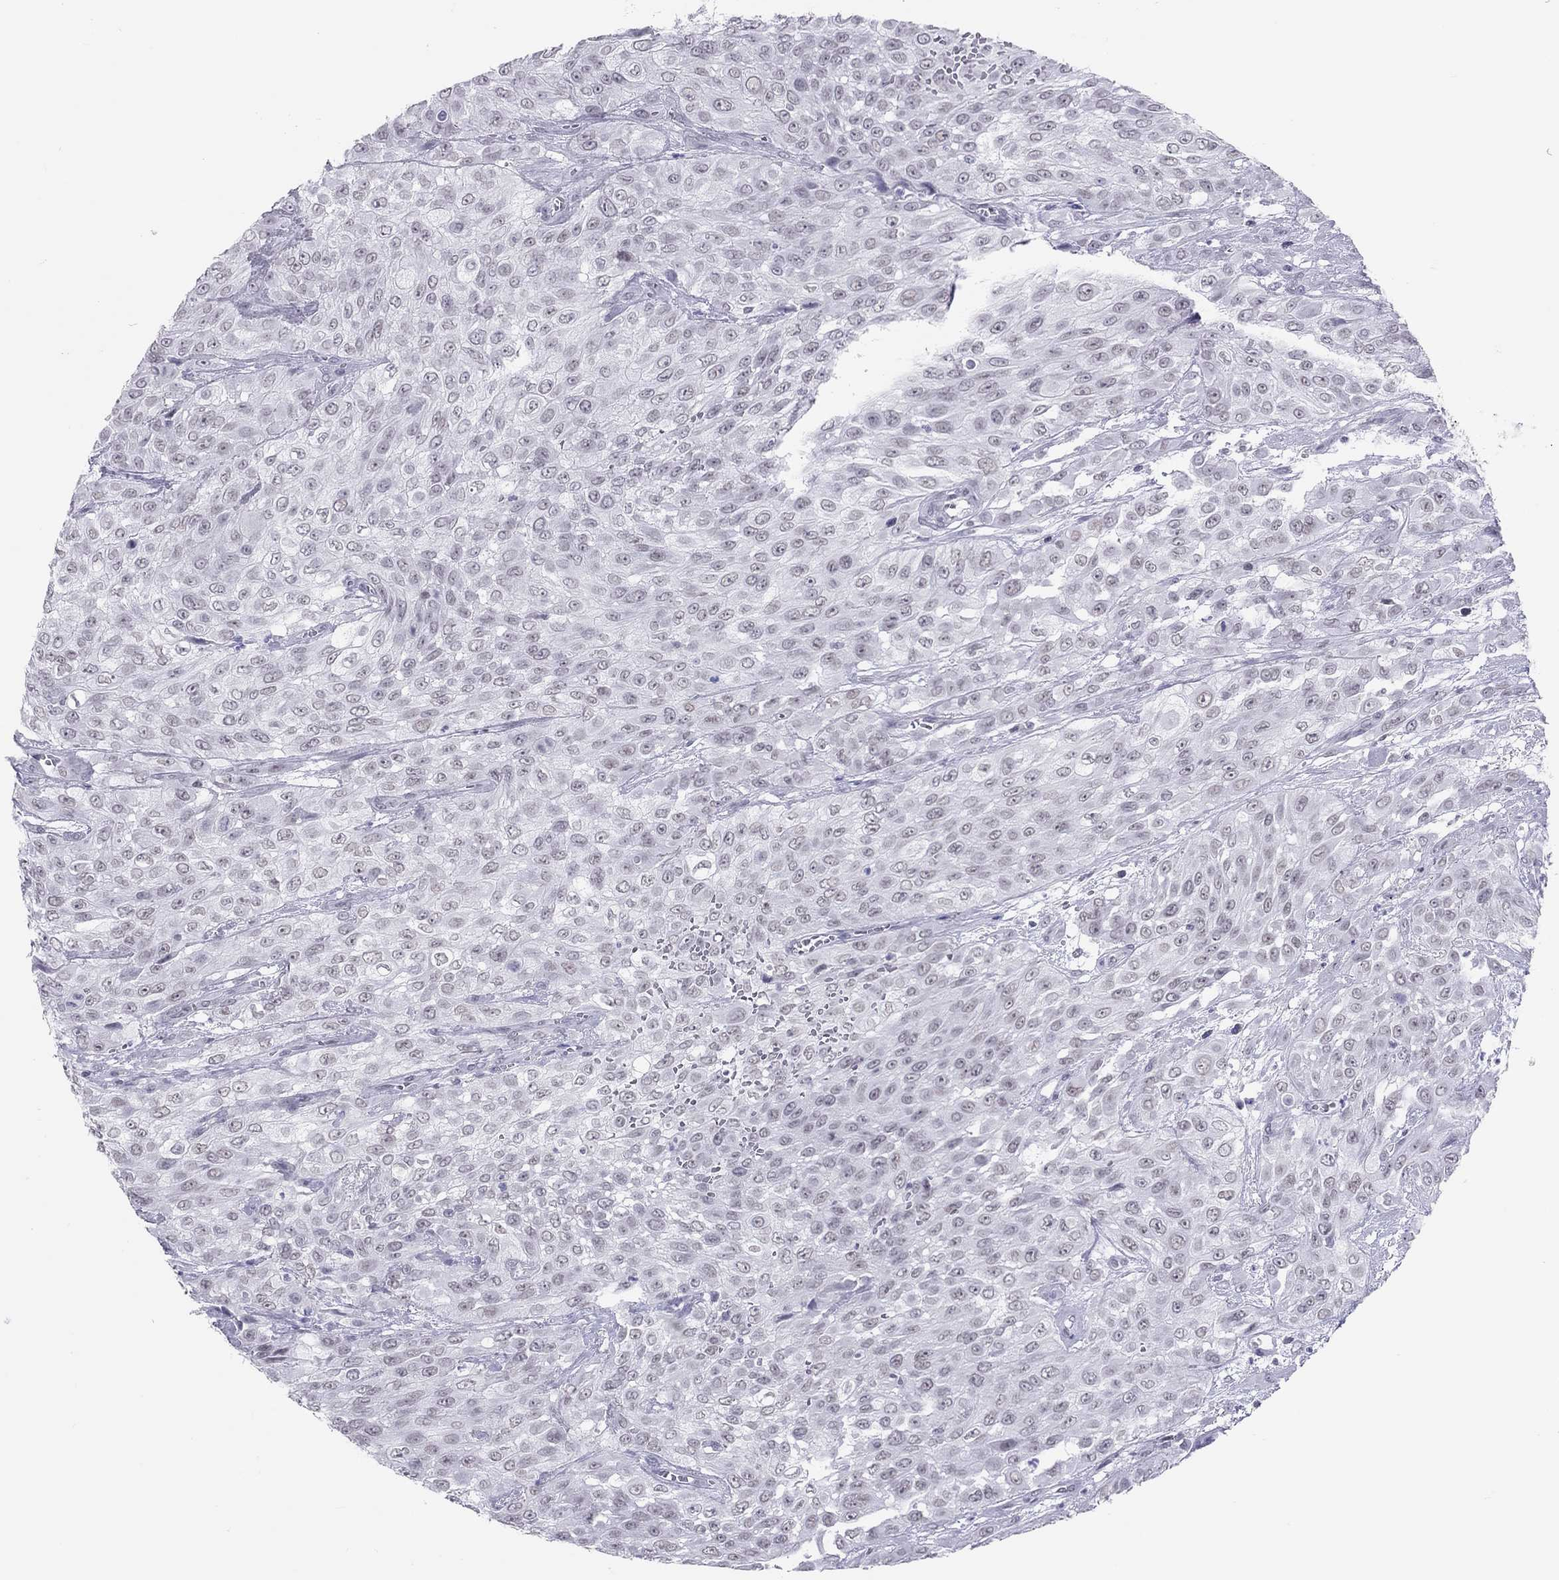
{"staining": {"intensity": "negative", "quantity": "none", "location": "none"}, "tissue": "urothelial cancer", "cell_type": "Tumor cells", "image_type": "cancer", "snomed": [{"axis": "morphology", "description": "Urothelial carcinoma, High grade"}, {"axis": "topography", "description": "Urinary bladder"}], "caption": "A high-resolution photomicrograph shows IHC staining of urothelial cancer, which demonstrates no significant expression in tumor cells.", "gene": "JHY", "patient": {"sex": "male", "age": 57}}